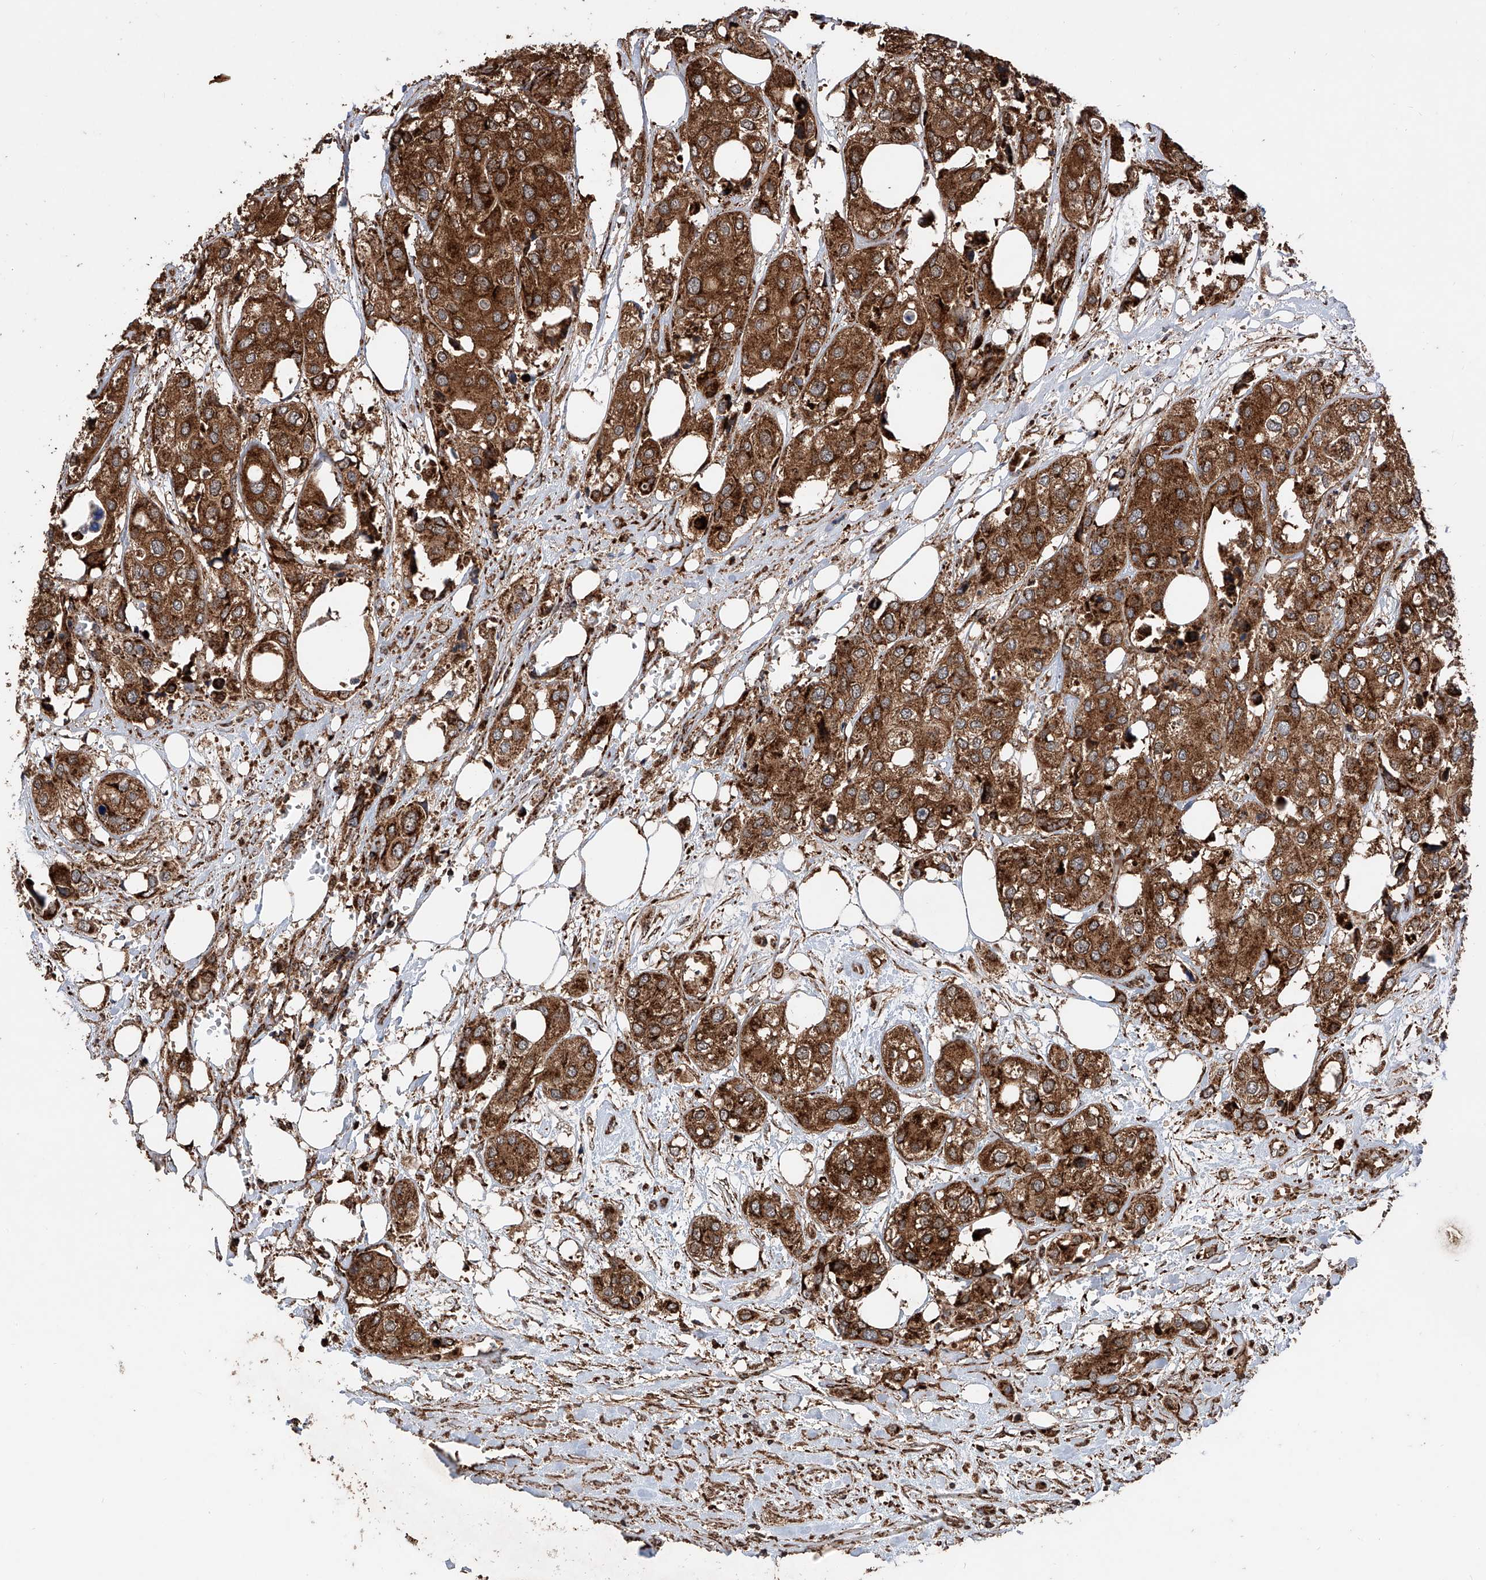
{"staining": {"intensity": "strong", "quantity": ">75%", "location": "cytoplasmic/membranous"}, "tissue": "urothelial cancer", "cell_type": "Tumor cells", "image_type": "cancer", "snomed": [{"axis": "morphology", "description": "Urothelial carcinoma, High grade"}, {"axis": "topography", "description": "Urinary bladder"}], "caption": "Protein staining of urothelial cancer tissue exhibits strong cytoplasmic/membranous positivity in approximately >75% of tumor cells.", "gene": "PISD", "patient": {"sex": "male", "age": 64}}